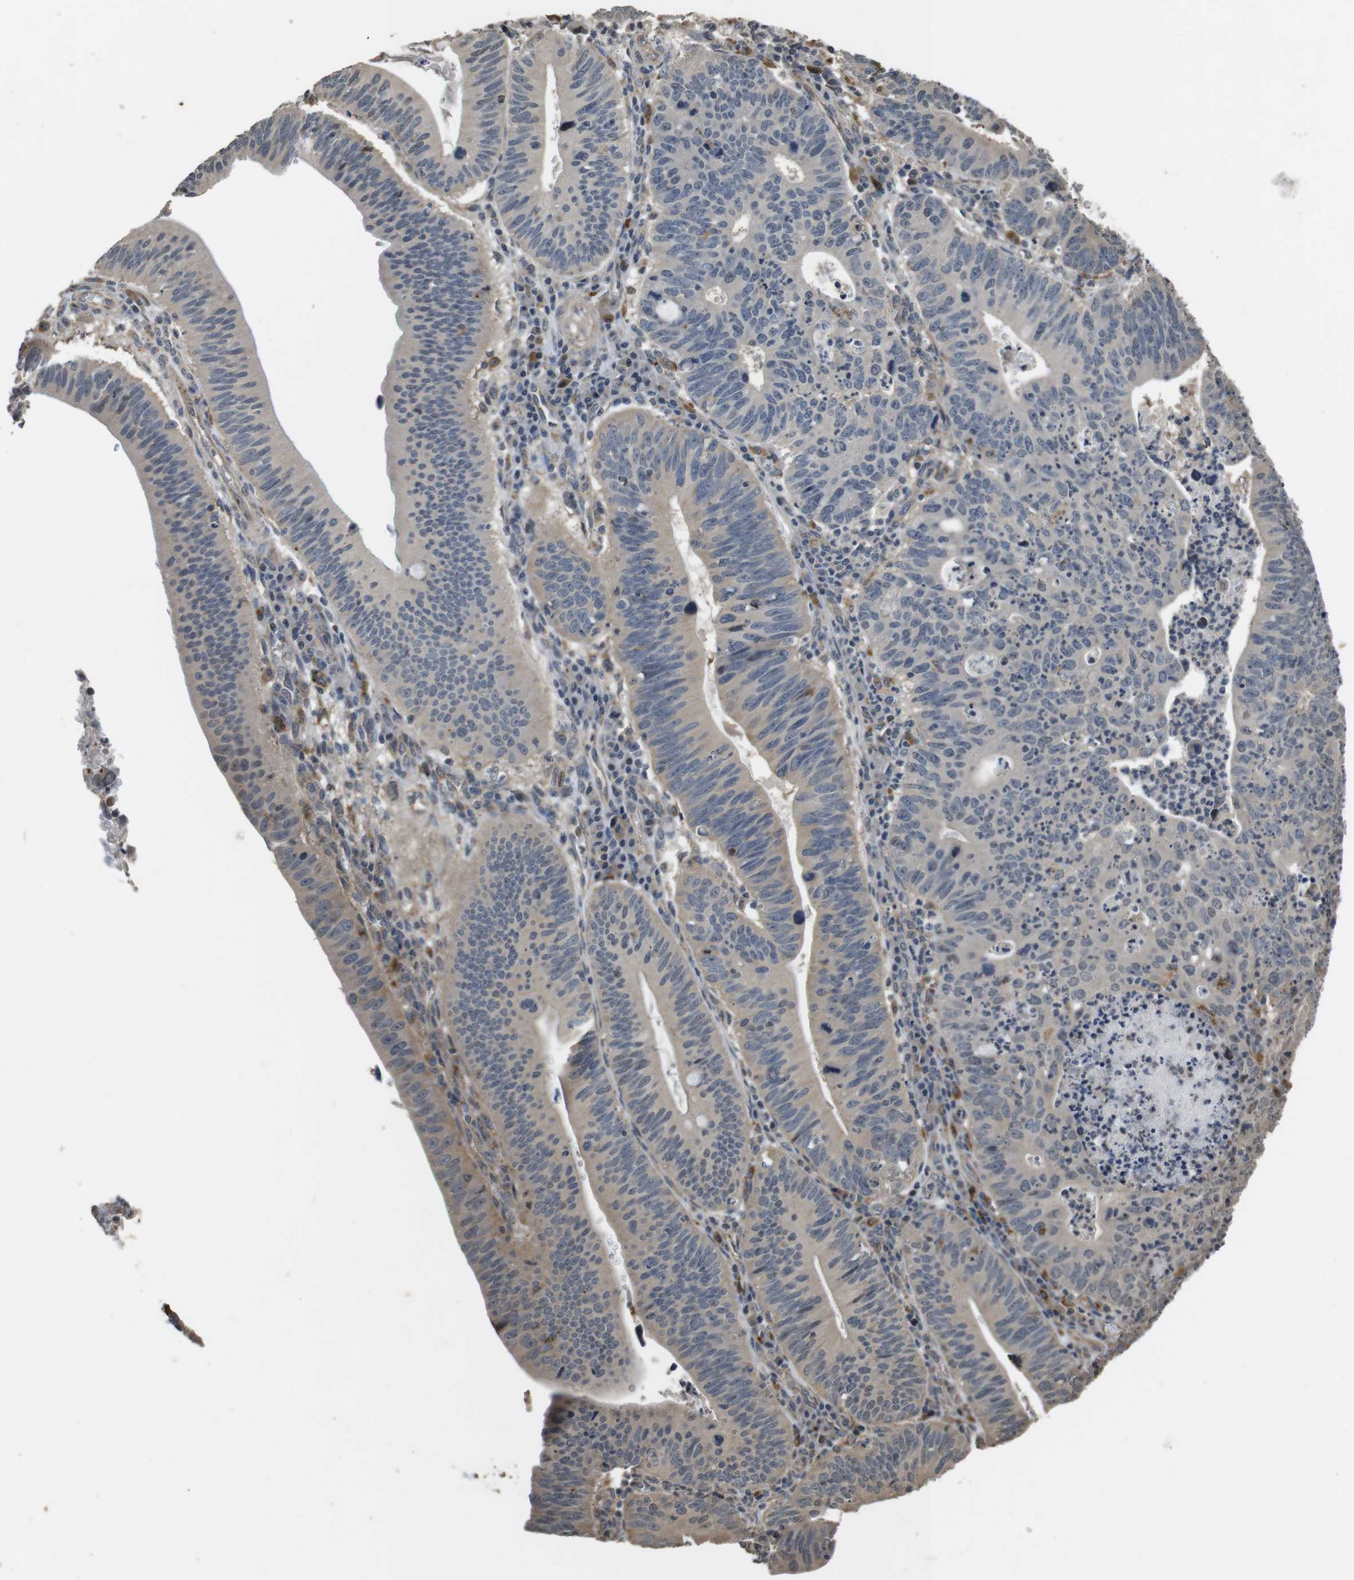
{"staining": {"intensity": "weak", "quantity": "25%-75%", "location": "cytoplasmic/membranous"}, "tissue": "stomach cancer", "cell_type": "Tumor cells", "image_type": "cancer", "snomed": [{"axis": "morphology", "description": "Adenocarcinoma, NOS"}, {"axis": "topography", "description": "Stomach"}], "caption": "IHC (DAB) staining of adenocarcinoma (stomach) shows weak cytoplasmic/membranous protein expression in approximately 25%-75% of tumor cells.", "gene": "FZD10", "patient": {"sex": "male", "age": 59}}